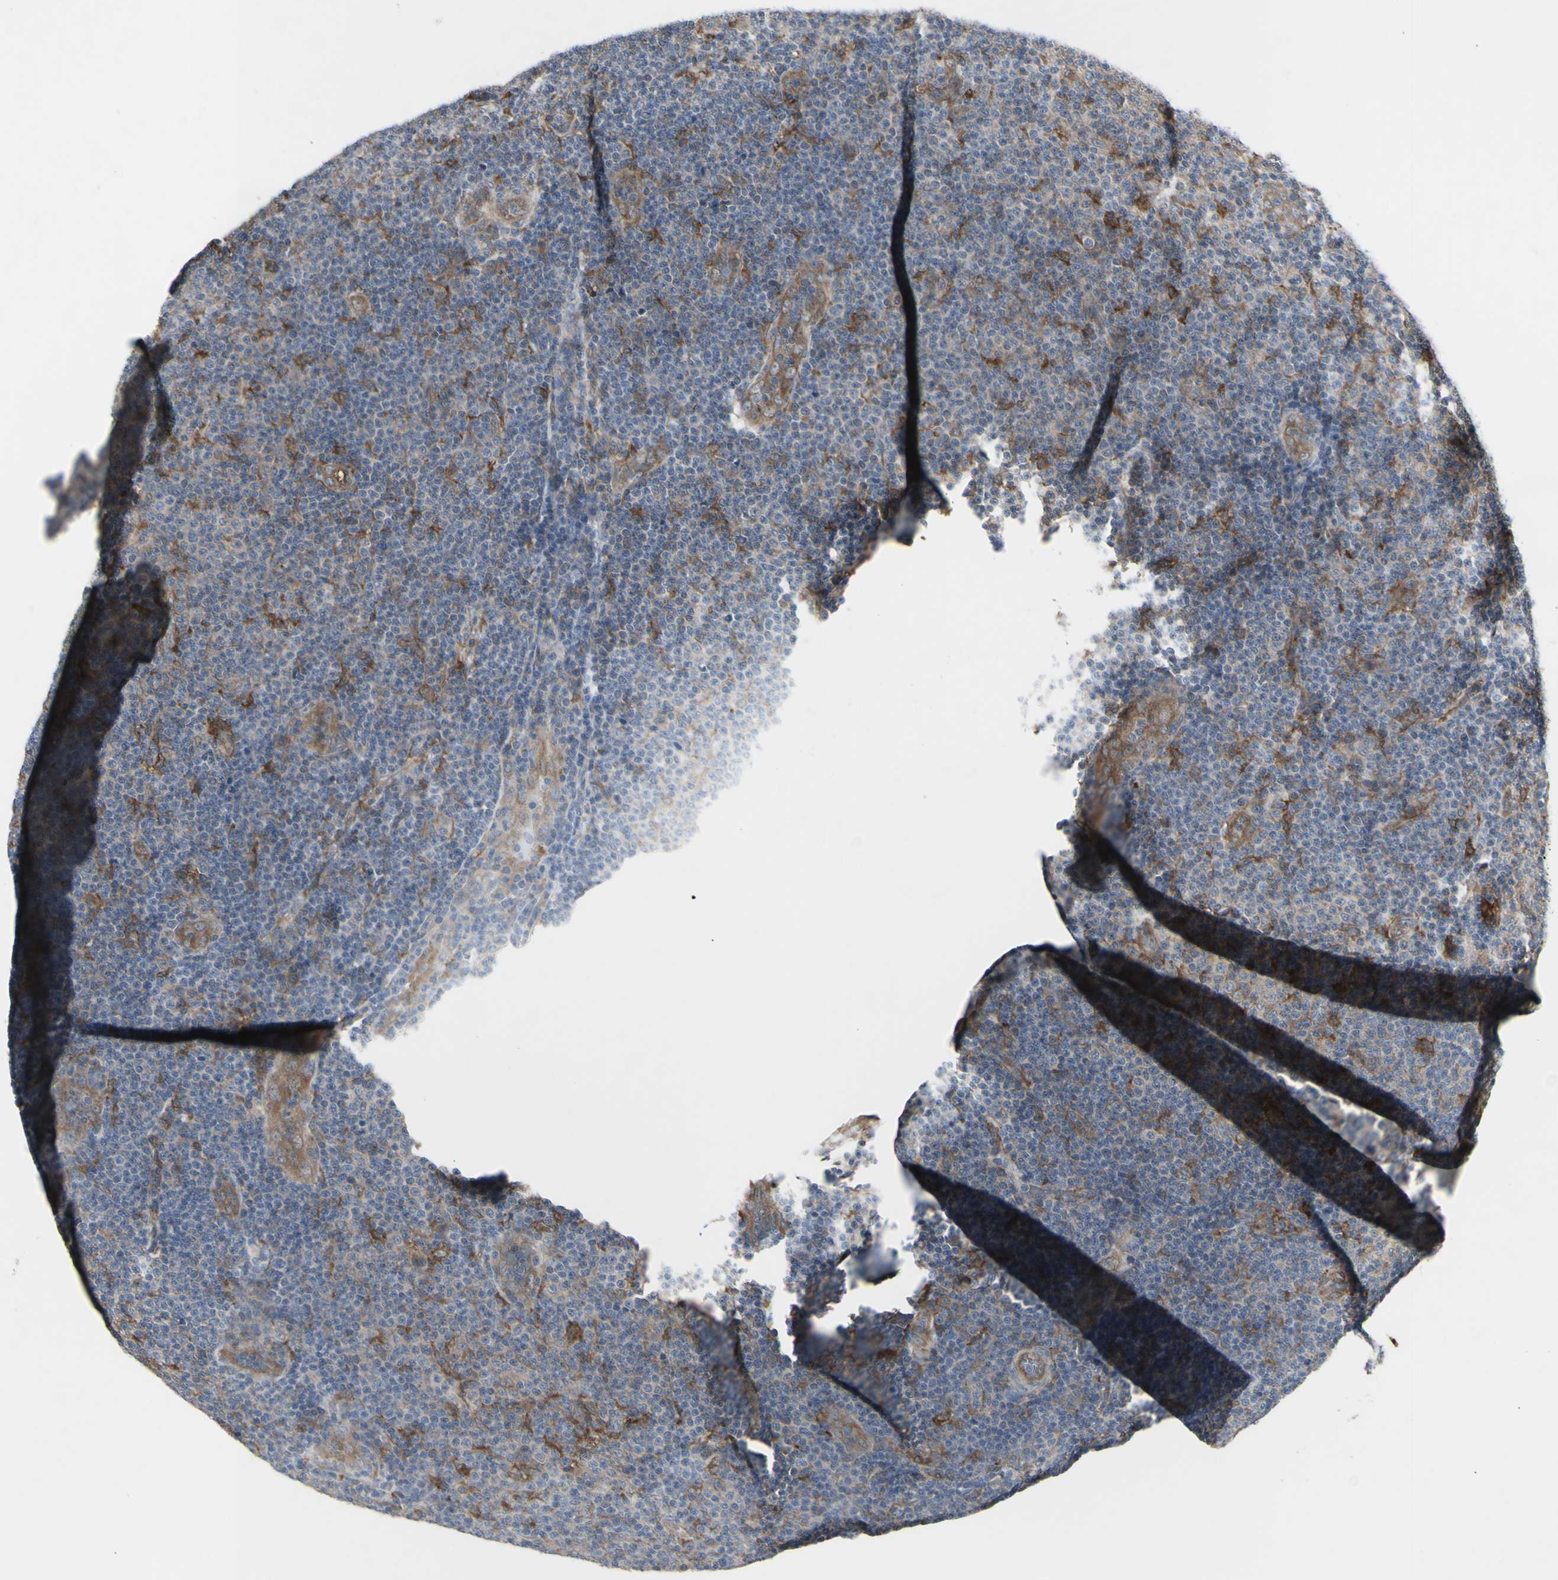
{"staining": {"intensity": "moderate", "quantity": "<25%", "location": "cytoplasmic/membranous"}, "tissue": "lymphoma", "cell_type": "Tumor cells", "image_type": "cancer", "snomed": [{"axis": "morphology", "description": "Malignant lymphoma, non-Hodgkin's type, Low grade"}, {"axis": "topography", "description": "Lymph node"}], "caption": "Protein expression by IHC exhibits moderate cytoplasmic/membranous positivity in approximately <25% of tumor cells in low-grade malignant lymphoma, non-Hodgkin's type.", "gene": "CHURC1-FNTB", "patient": {"sex": "male", "age": 83}}